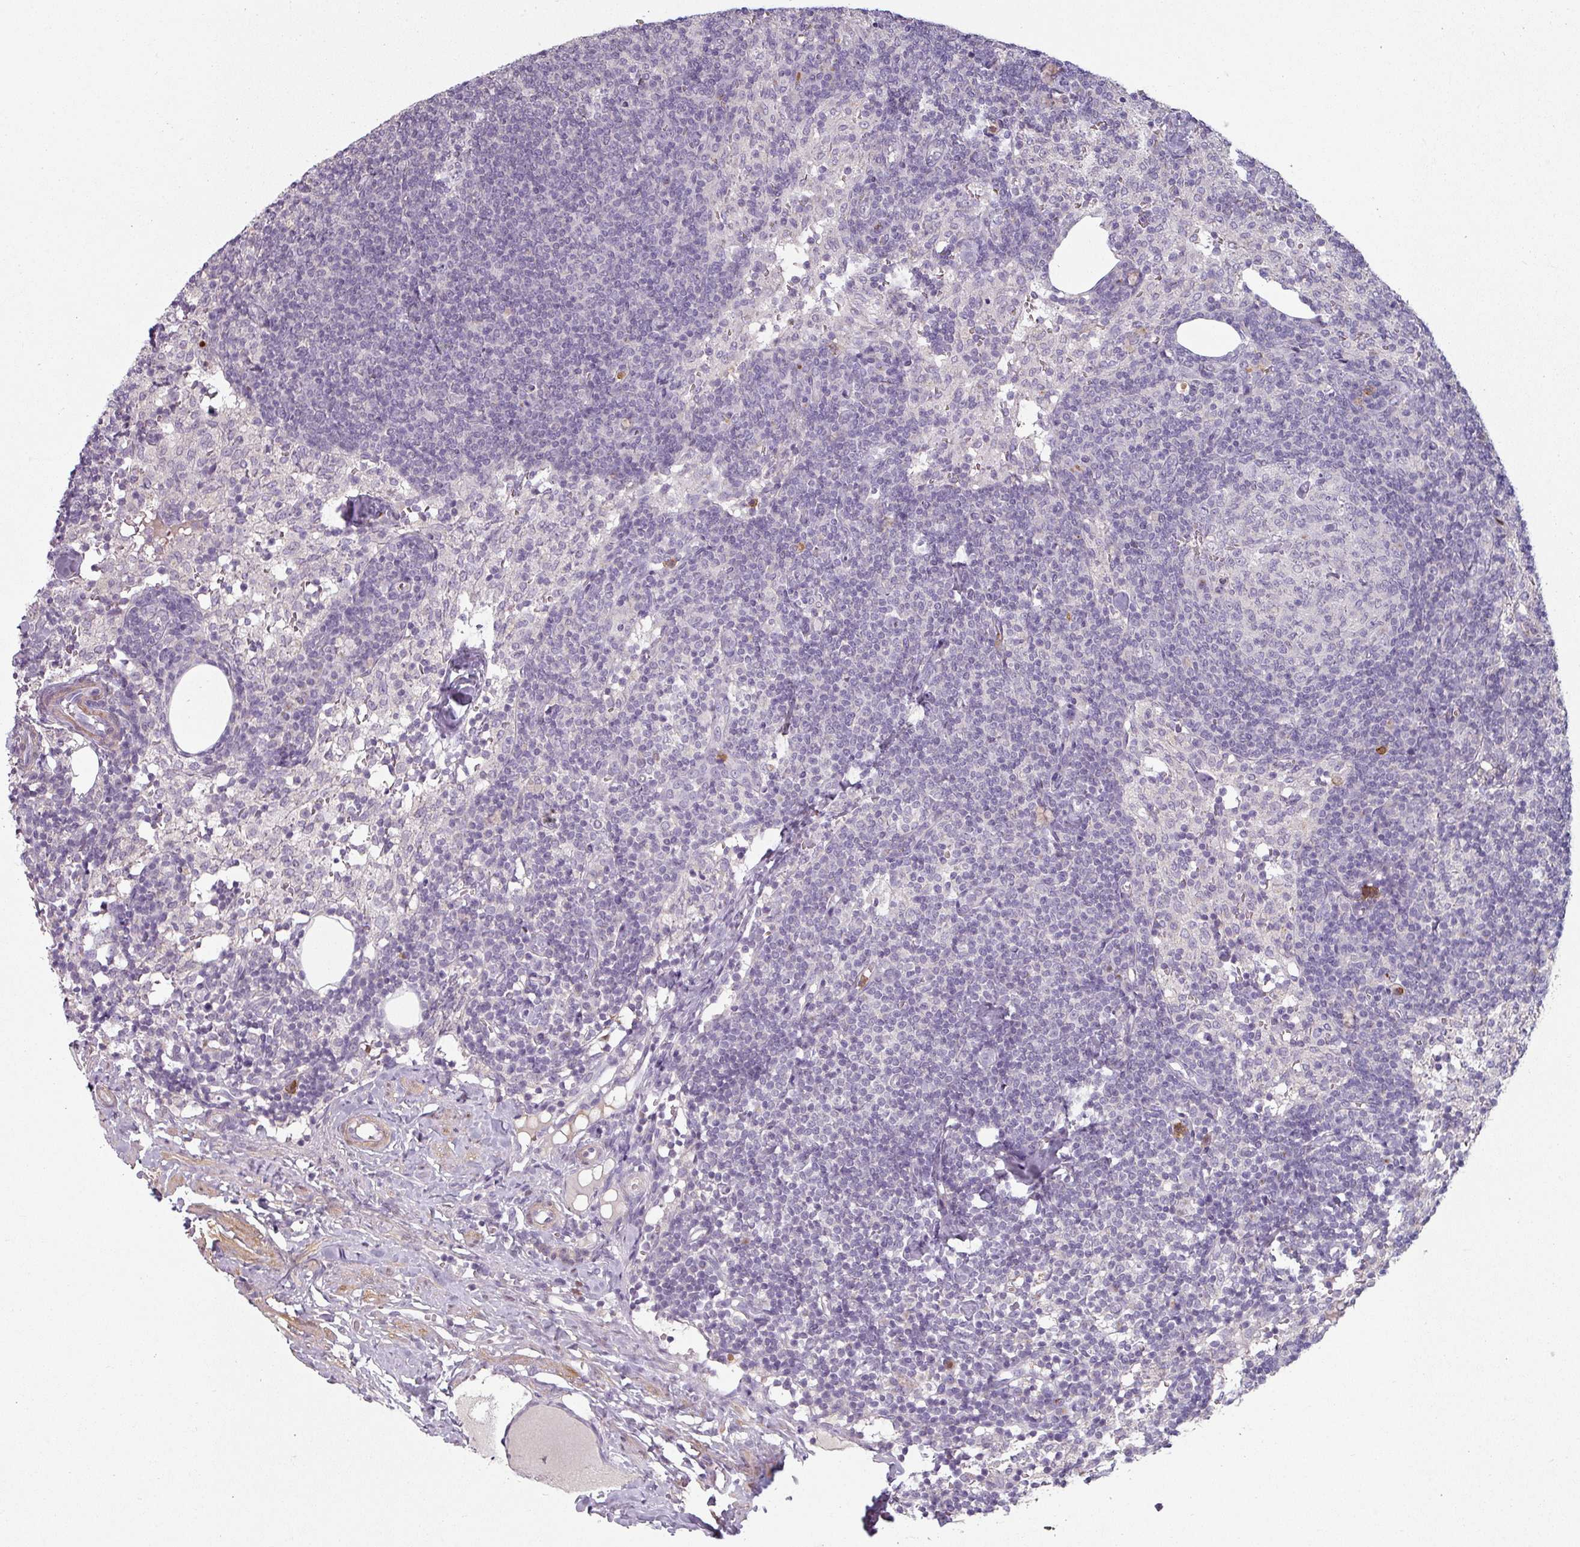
{"staining": {"intensity": "negative", "quantity": "none", "location": "none"}, "tissue": "lymph node", "cell_type": "Germinal center cells", "image_type": "normal", "snomed": [{"axis": "morphology", "description": "Normal tissue, NOS"}, {"axis": "topography", "description": "Lymph node"}], "caption": "Immunohistochemistry (IHC) of benign human lymph node exhibits no positivity in germinal center cells.", "gene": "MAGEC3", "patient": {"sex": "female", "age": 52}}